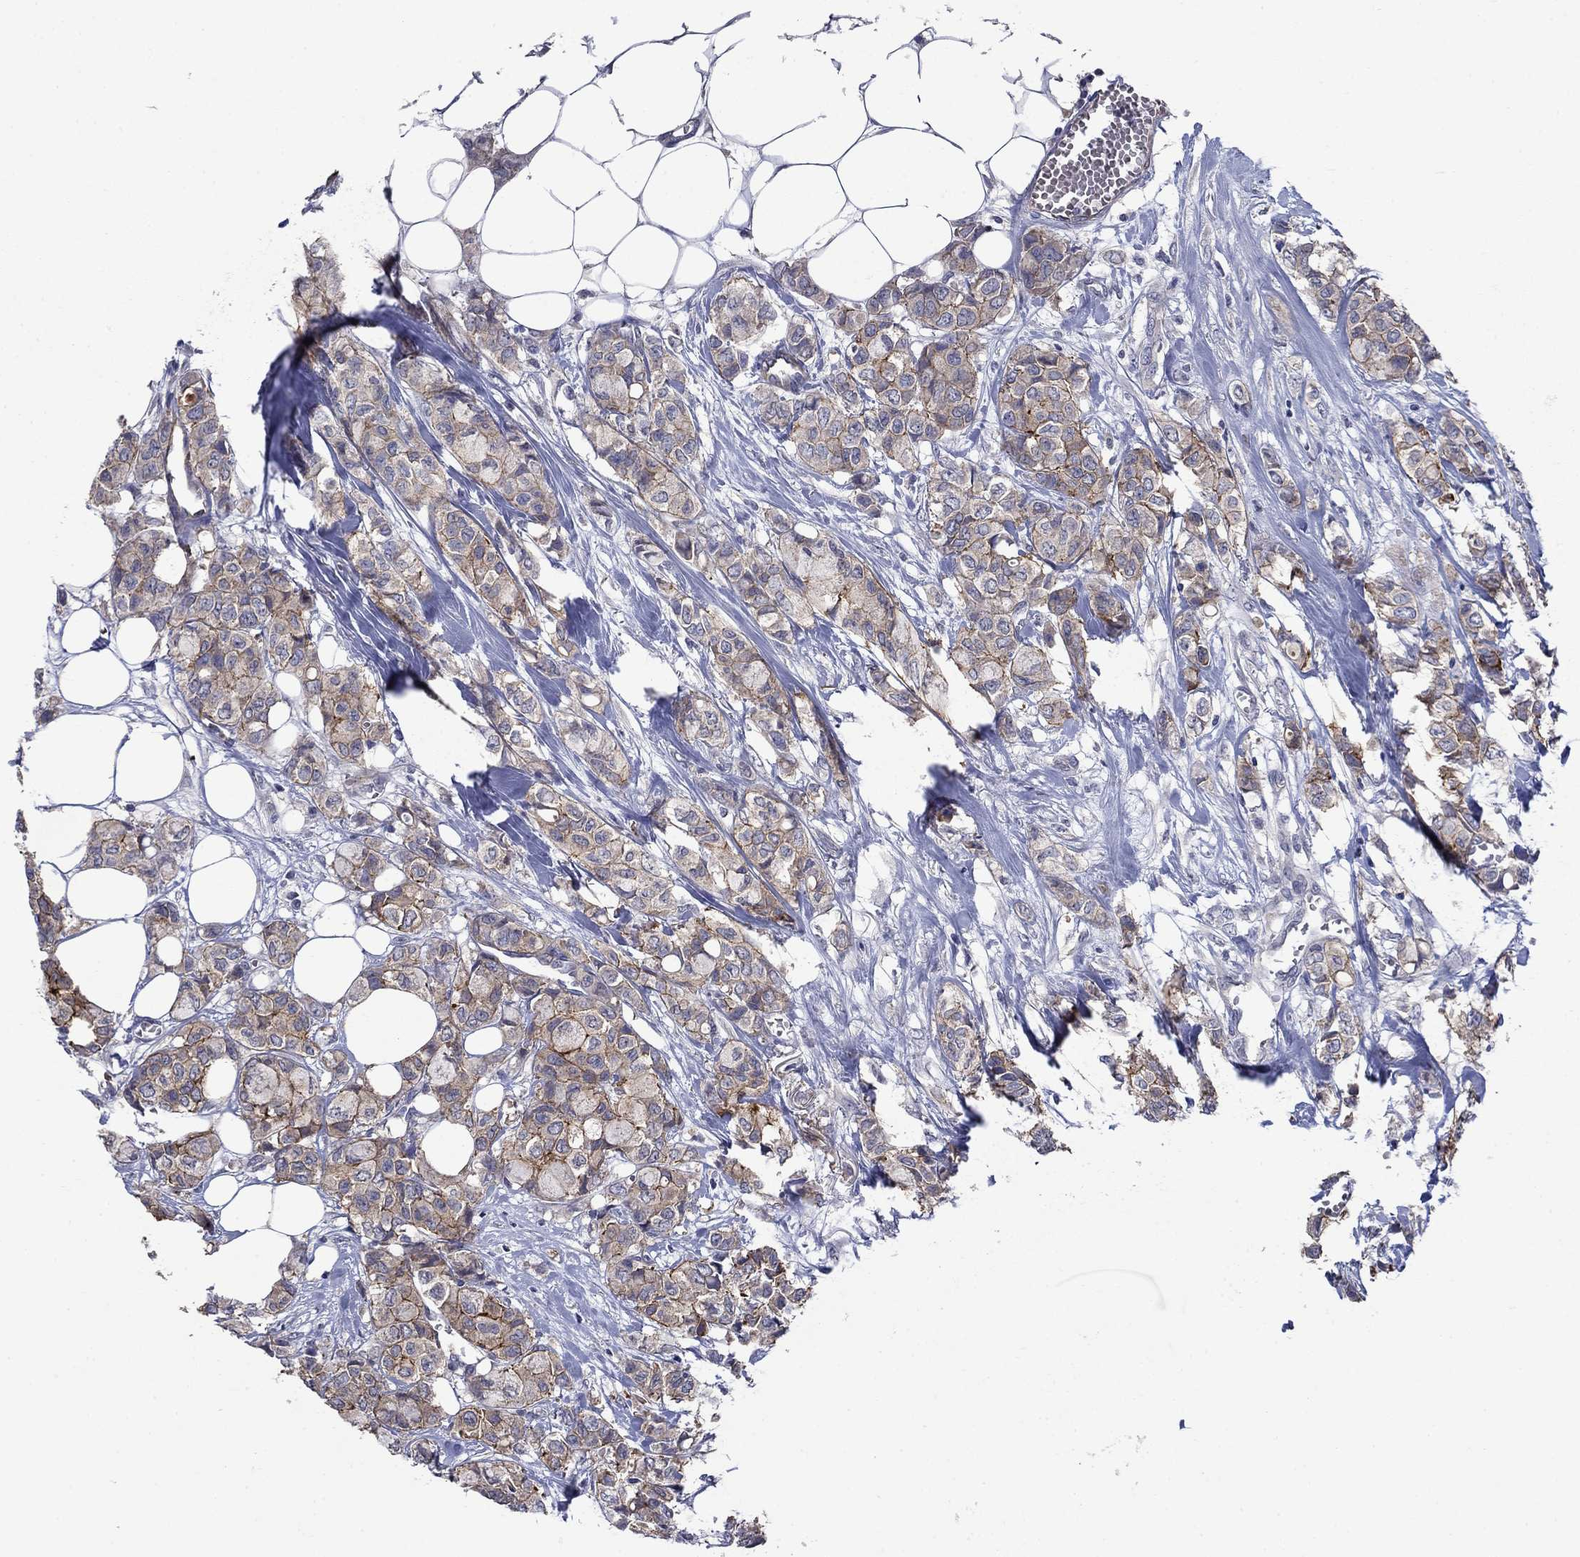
{"staining": {"intensity": "strong", "quantity": "<25%", "location": "cytoplasmic/membranous"}, "tissue": "breast cancer", "cell_type": "Tumor cells", "image_type": "cancer", "snomed": [{"axis": "morphology", "description": "Duct carcinoma"}, {"axis": "topography", "description": "Breast"}], "caption": "An immunohistochemistry image of tumor tissue is shown. Protein staining in brown shows strong cytoplasmic/membranous positivity in breast invasive ductal carcinoma within tumor cells. Using DAB (3,3'-diaminobenzidine) (brown) and hematoxylin (blue) stains, captured at high magnification using brightfield microscopy.", "gene": "SLC7A1", "patient": {"sex": "female", "age": 85}}